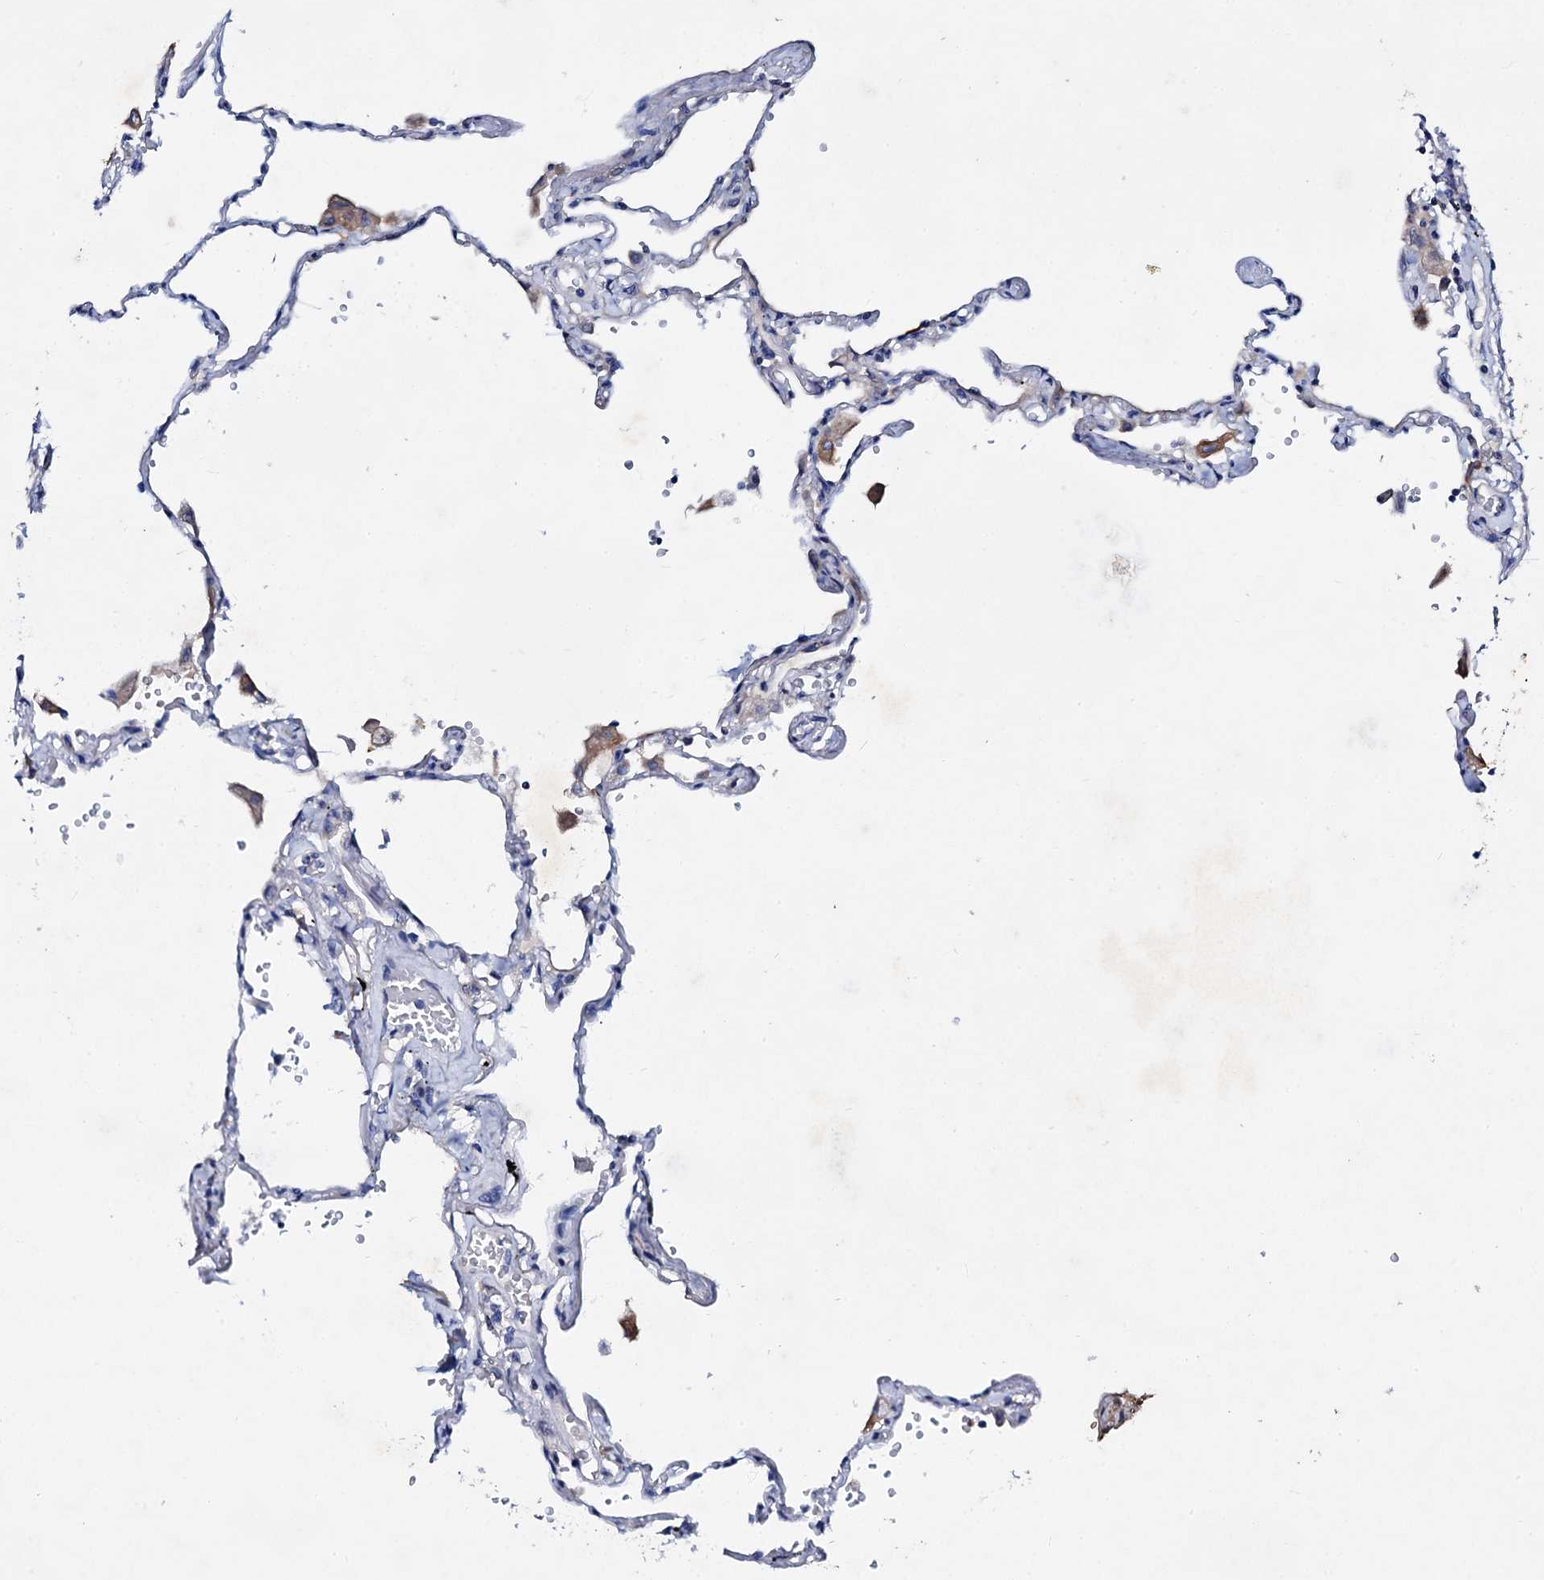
{"staining": {"intensity": "negative", "quantity": "none", "location": "none"}, "tissue": "lung", "cell_type": "Alveolar cells", "image_type": "normal", "snomed": [{"axis": "morphology", "description": "Normal tissue, NOS"}, {"axis": "topography", "description": "Lung"}], "caption": "The immunohistochemistry micrograph has no significant expression in alveolar cells of lung.", "gene": "GLB1L3", "patient": {"sex": "female", "age": 67}}